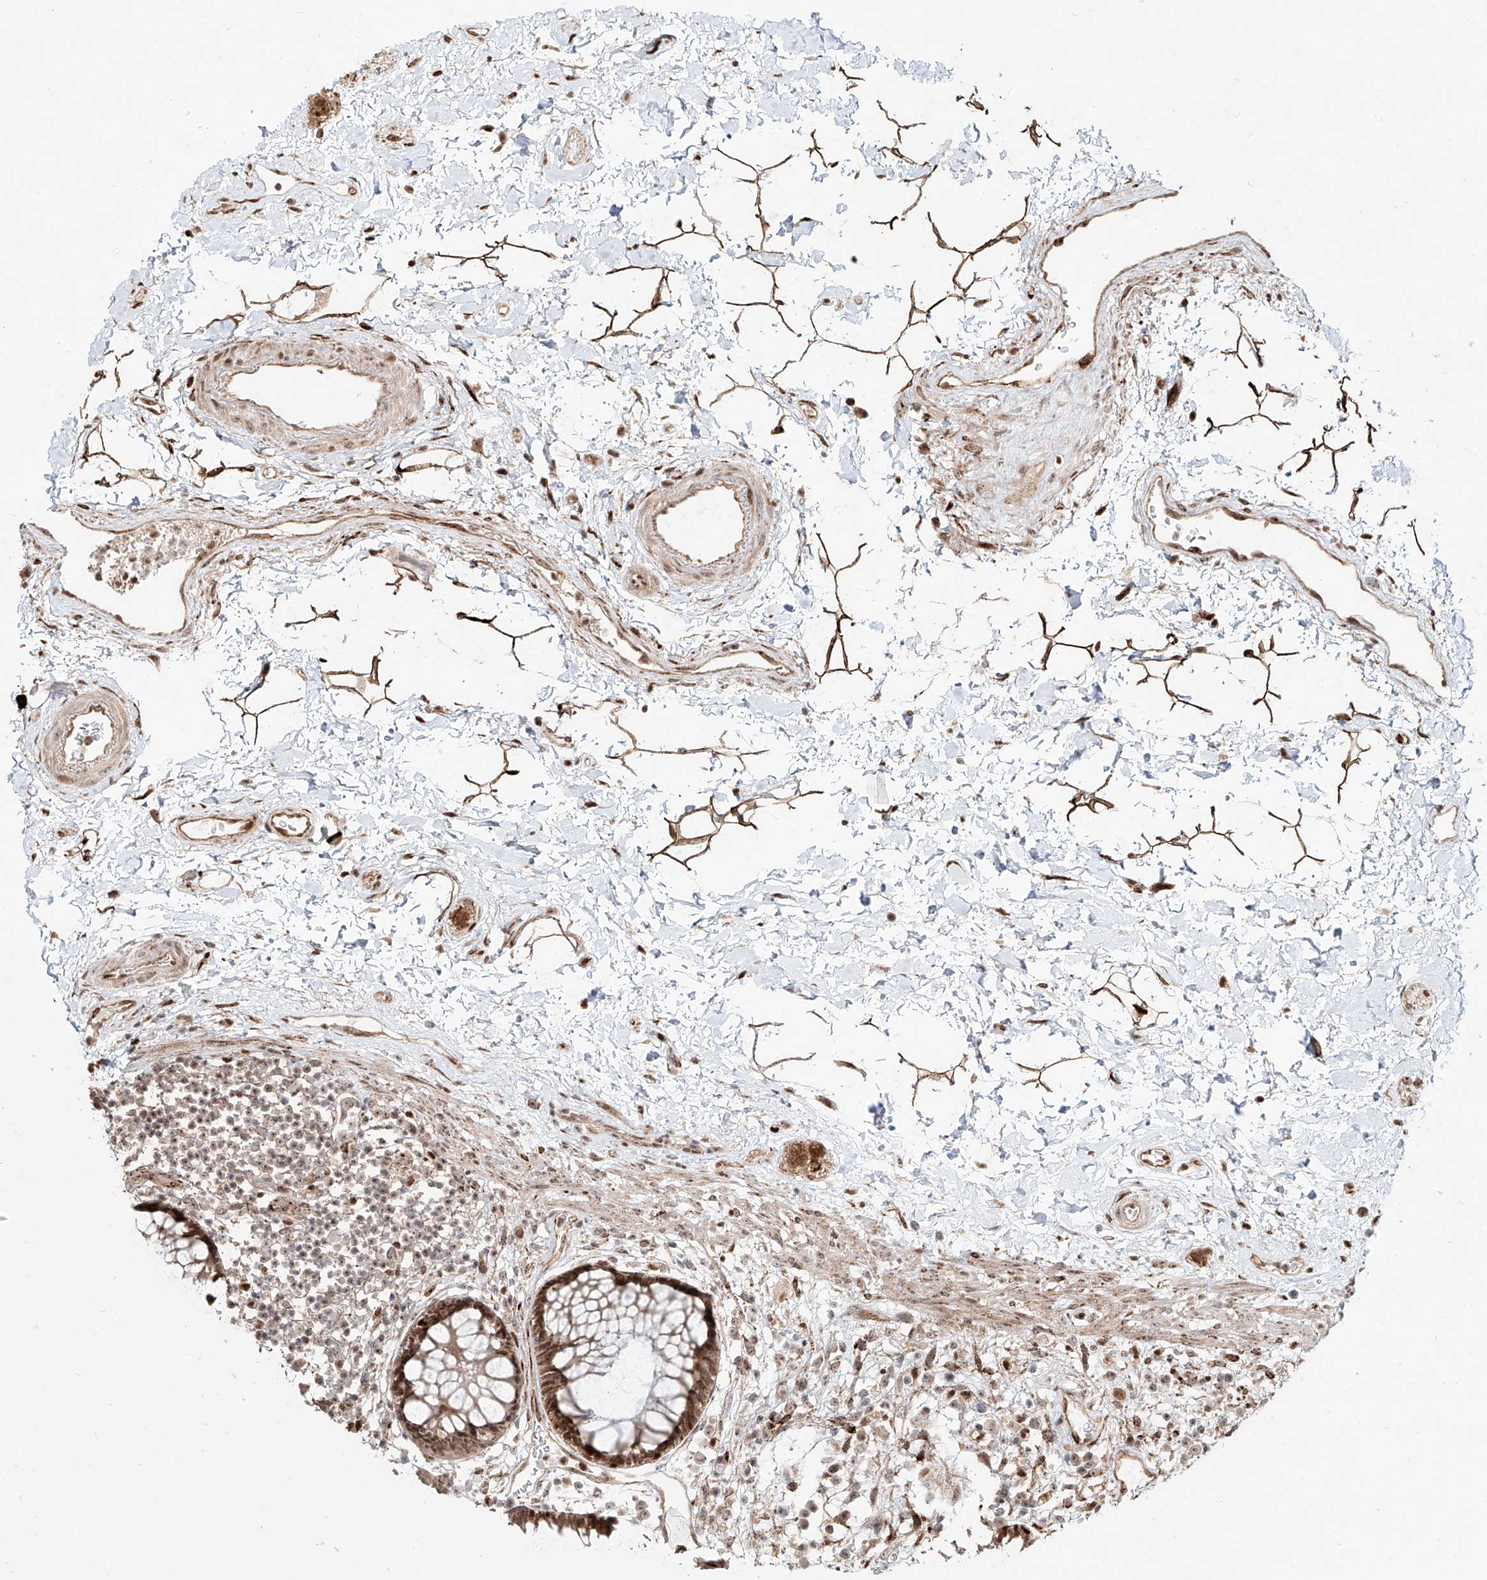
{"staining": {"intensity": "moderate", "quantity": ">75%", "location": "cytoplasmic/membranous,nuclear"}, "tissue": "rectum", "cell_type": "Glandular cells", "image_type": "normal", "snomed": [{"axis": "morphology", "description": "Normal tissue, NOS"}, {"axis": "topography", "description": "Rectum"}], "caption": "DAB (3,3'-diaminobenzidine) immunohistochemical staining of unremarkable human rectum reveals moderate cytoplasmic/membranous,nuclear protein expression in about >75% of glandular cells.", "gene": "ZNF710", "patient": {"sex": "male", "age": 51}}